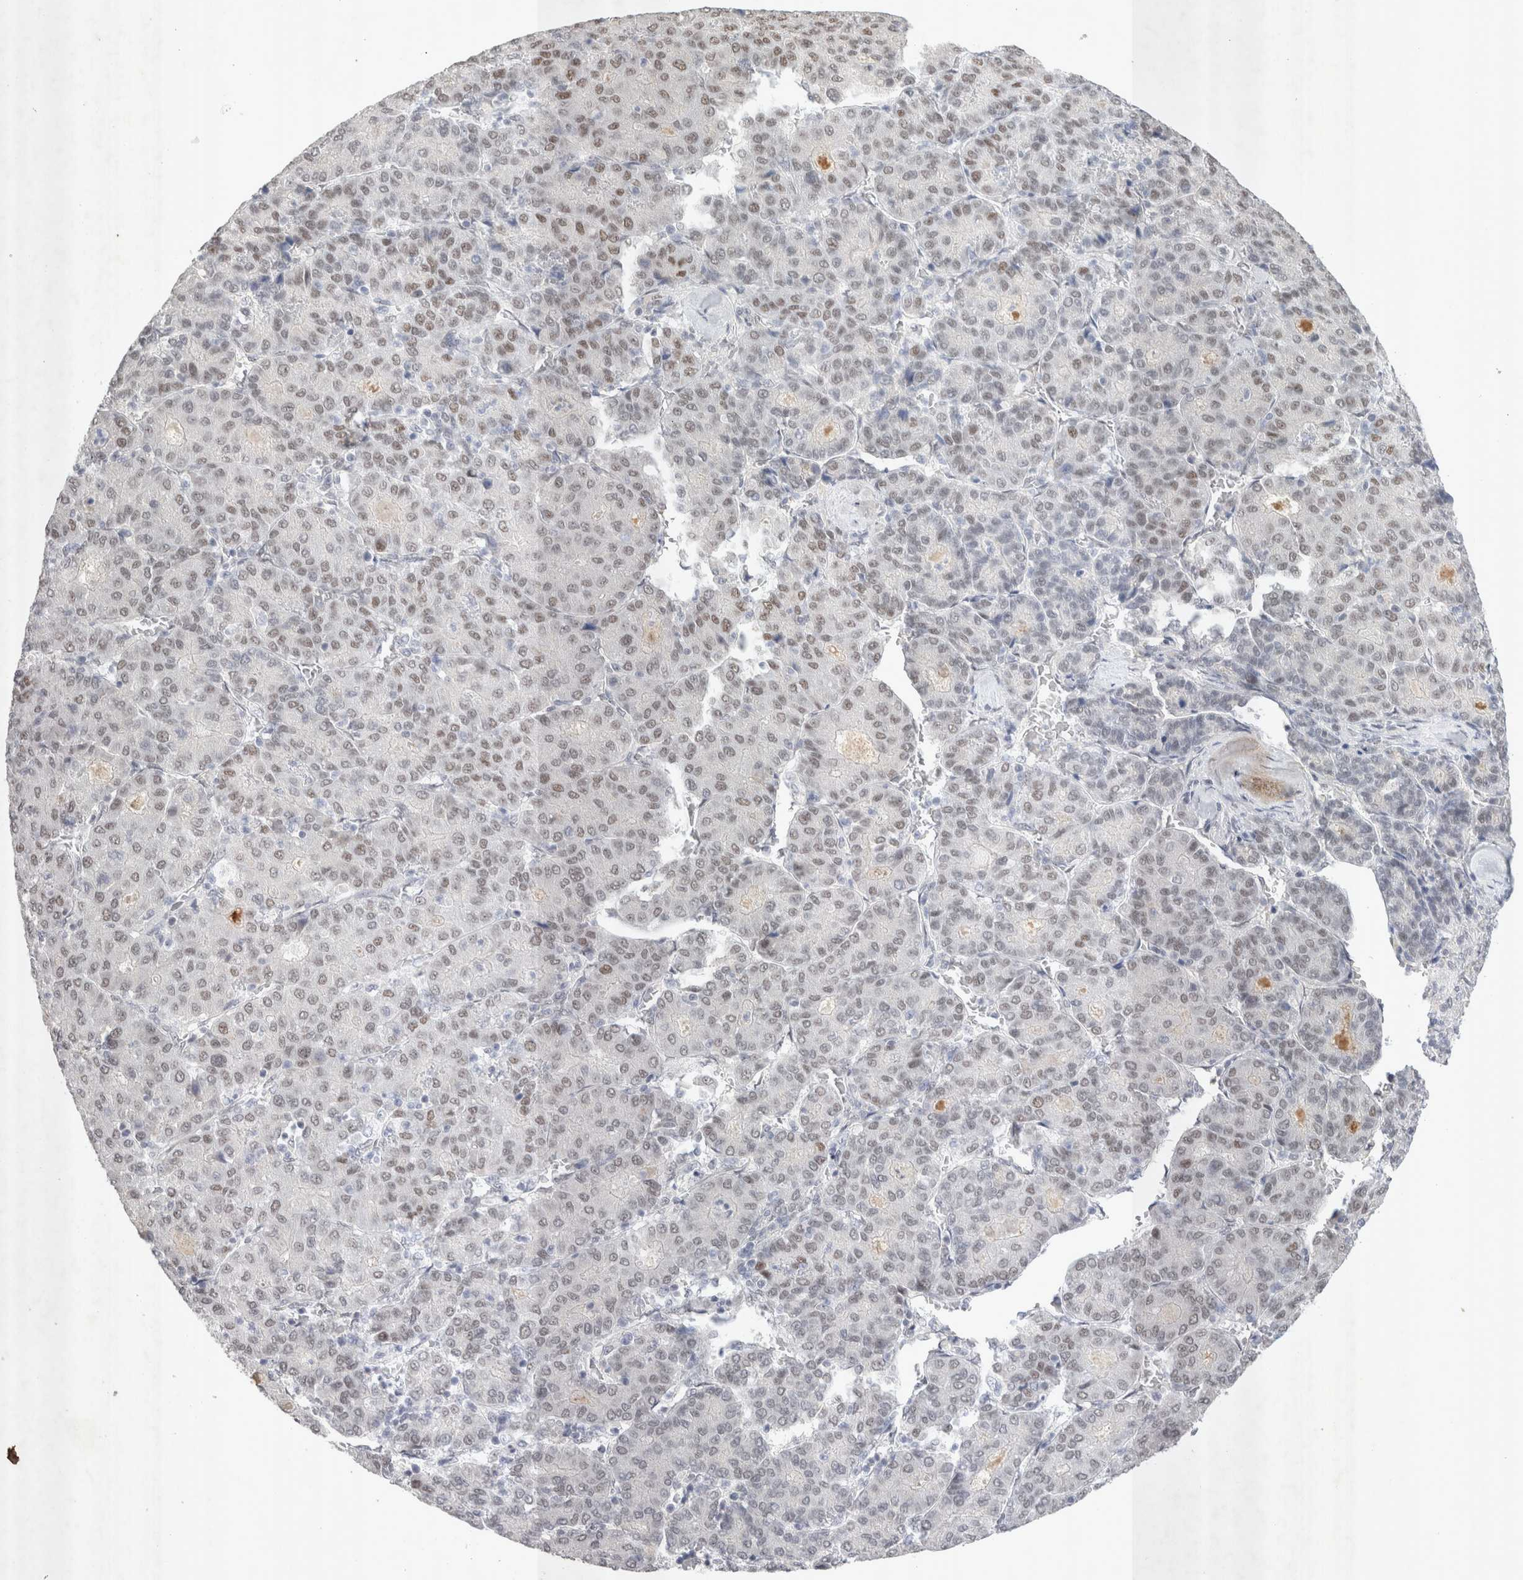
{"staining": {"intensity": "moderate", "quantity": "<25%", "location": "nuclear"}, "tissue": "liver cancer", "cell_type": "Tumor cells", "image_type": "cancer", "snomed": [{"axis": "morphology", "description": "Carcinoma, Hepatocellular, NOS"}, {"axis": "topography", "description": "Liver"}], "caption": "IHC staining of liver cancer (hepatocellular carcinoma), which shows low levels of moderate nuclear positivity in approximately <25% of tumor cells indicating moderate nuclear protein expression. The staining was performed using DAB (3,3'-diaminobenzidine) (brown) for protein detection and nuclei were counterstained in hematoxylin (blue).", "gene": "RECQL4", "patient": {"sex": "male", "age": 65}}